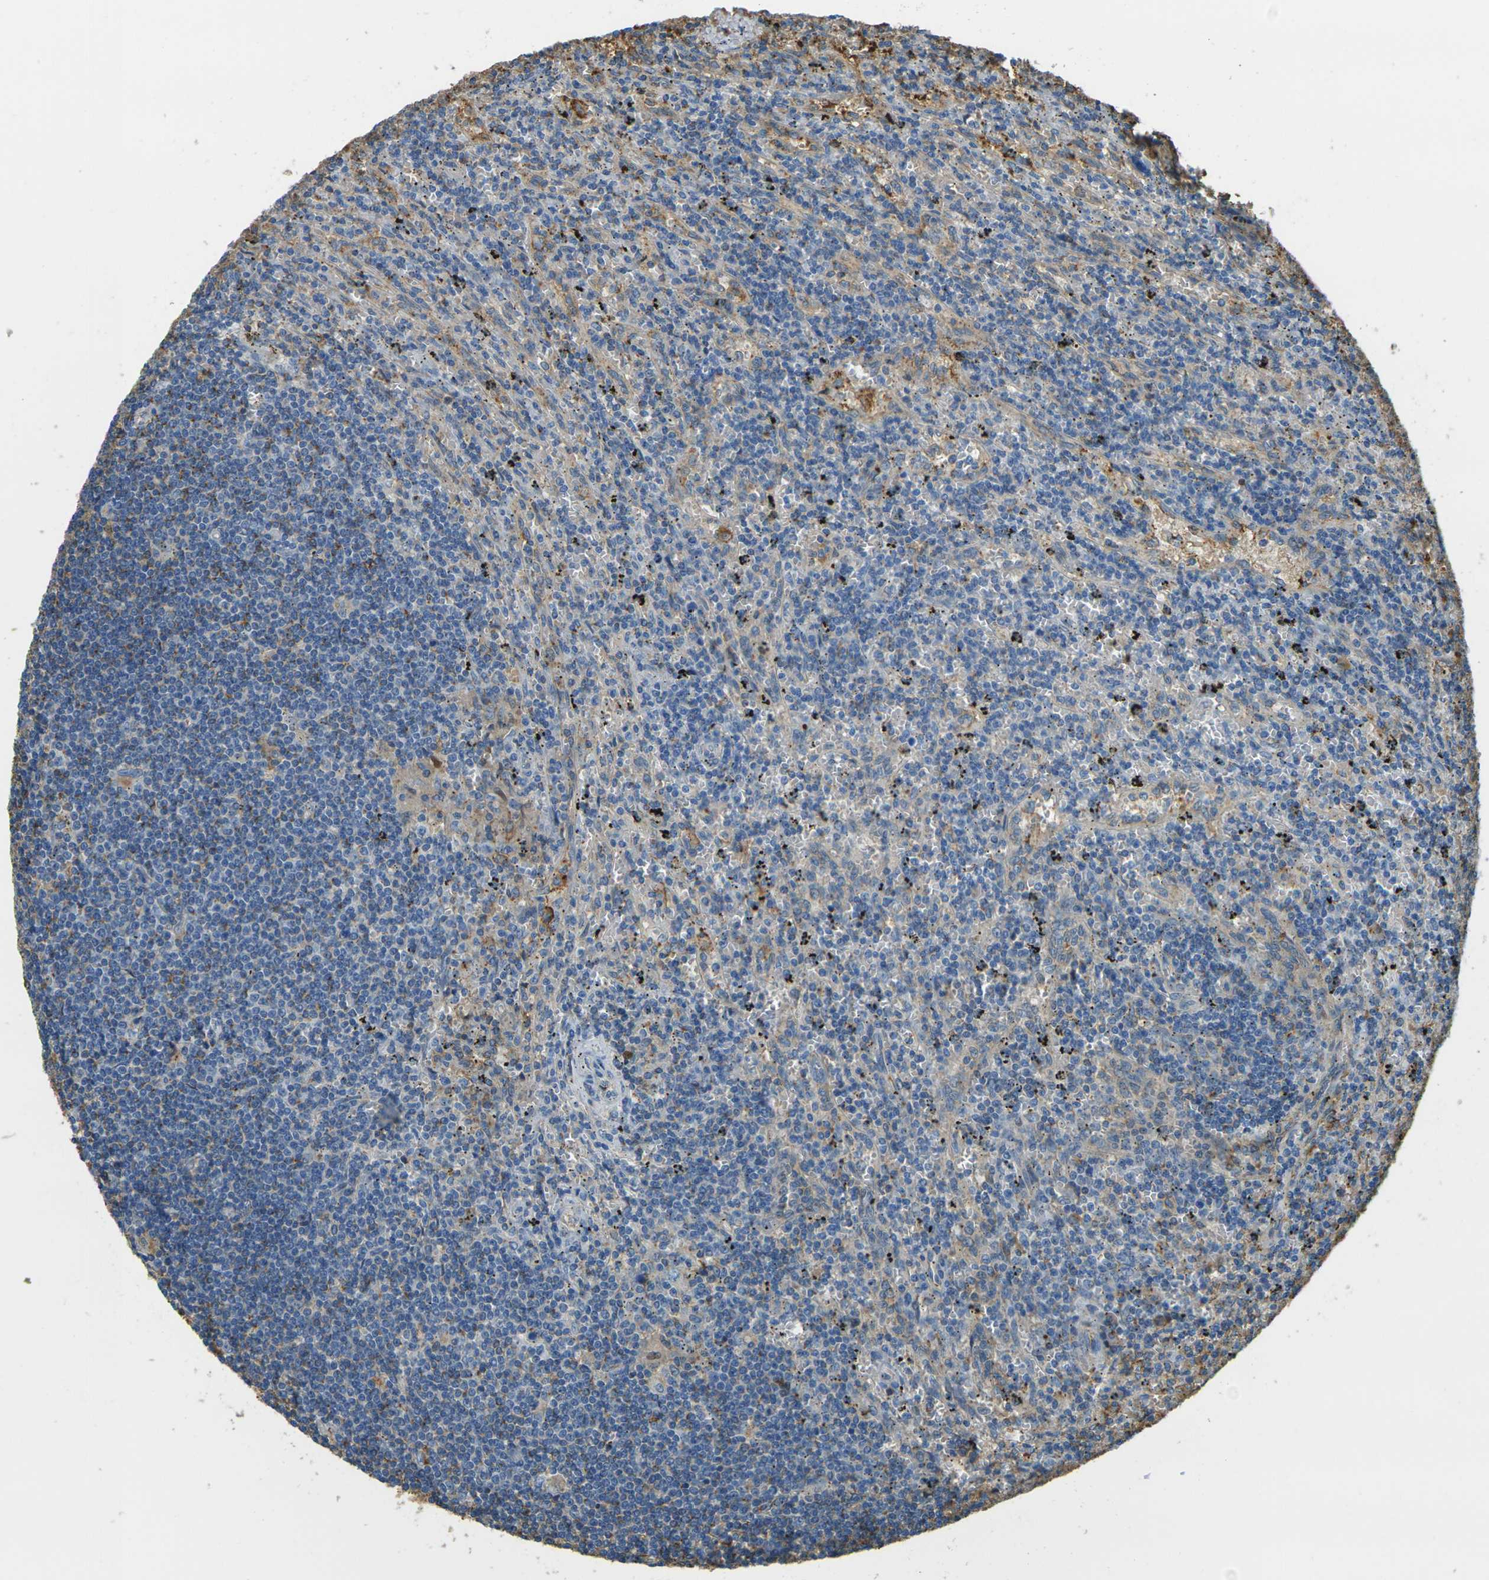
{"staining": {"intensity": "negative", "quantity": "none", "location": "none"}, "tissue": "lymphoma", "cell_type": "Tumor cells", "image_type": "cancer", "snomed": [{"axis": "morphology", "description": "Malignant lymphoma, non-Hodgkin's type, Low grade"}, {"axis": "topography", "description": "Spleen"}], "caption": "Immunohistochemical staining of low-grade malignant lymphoma, non-Hodgkin's type demonstrates no significant staining in tumor cells.", "gene": "PLCD1", "patient": {"sex": "male", "age": 76}}